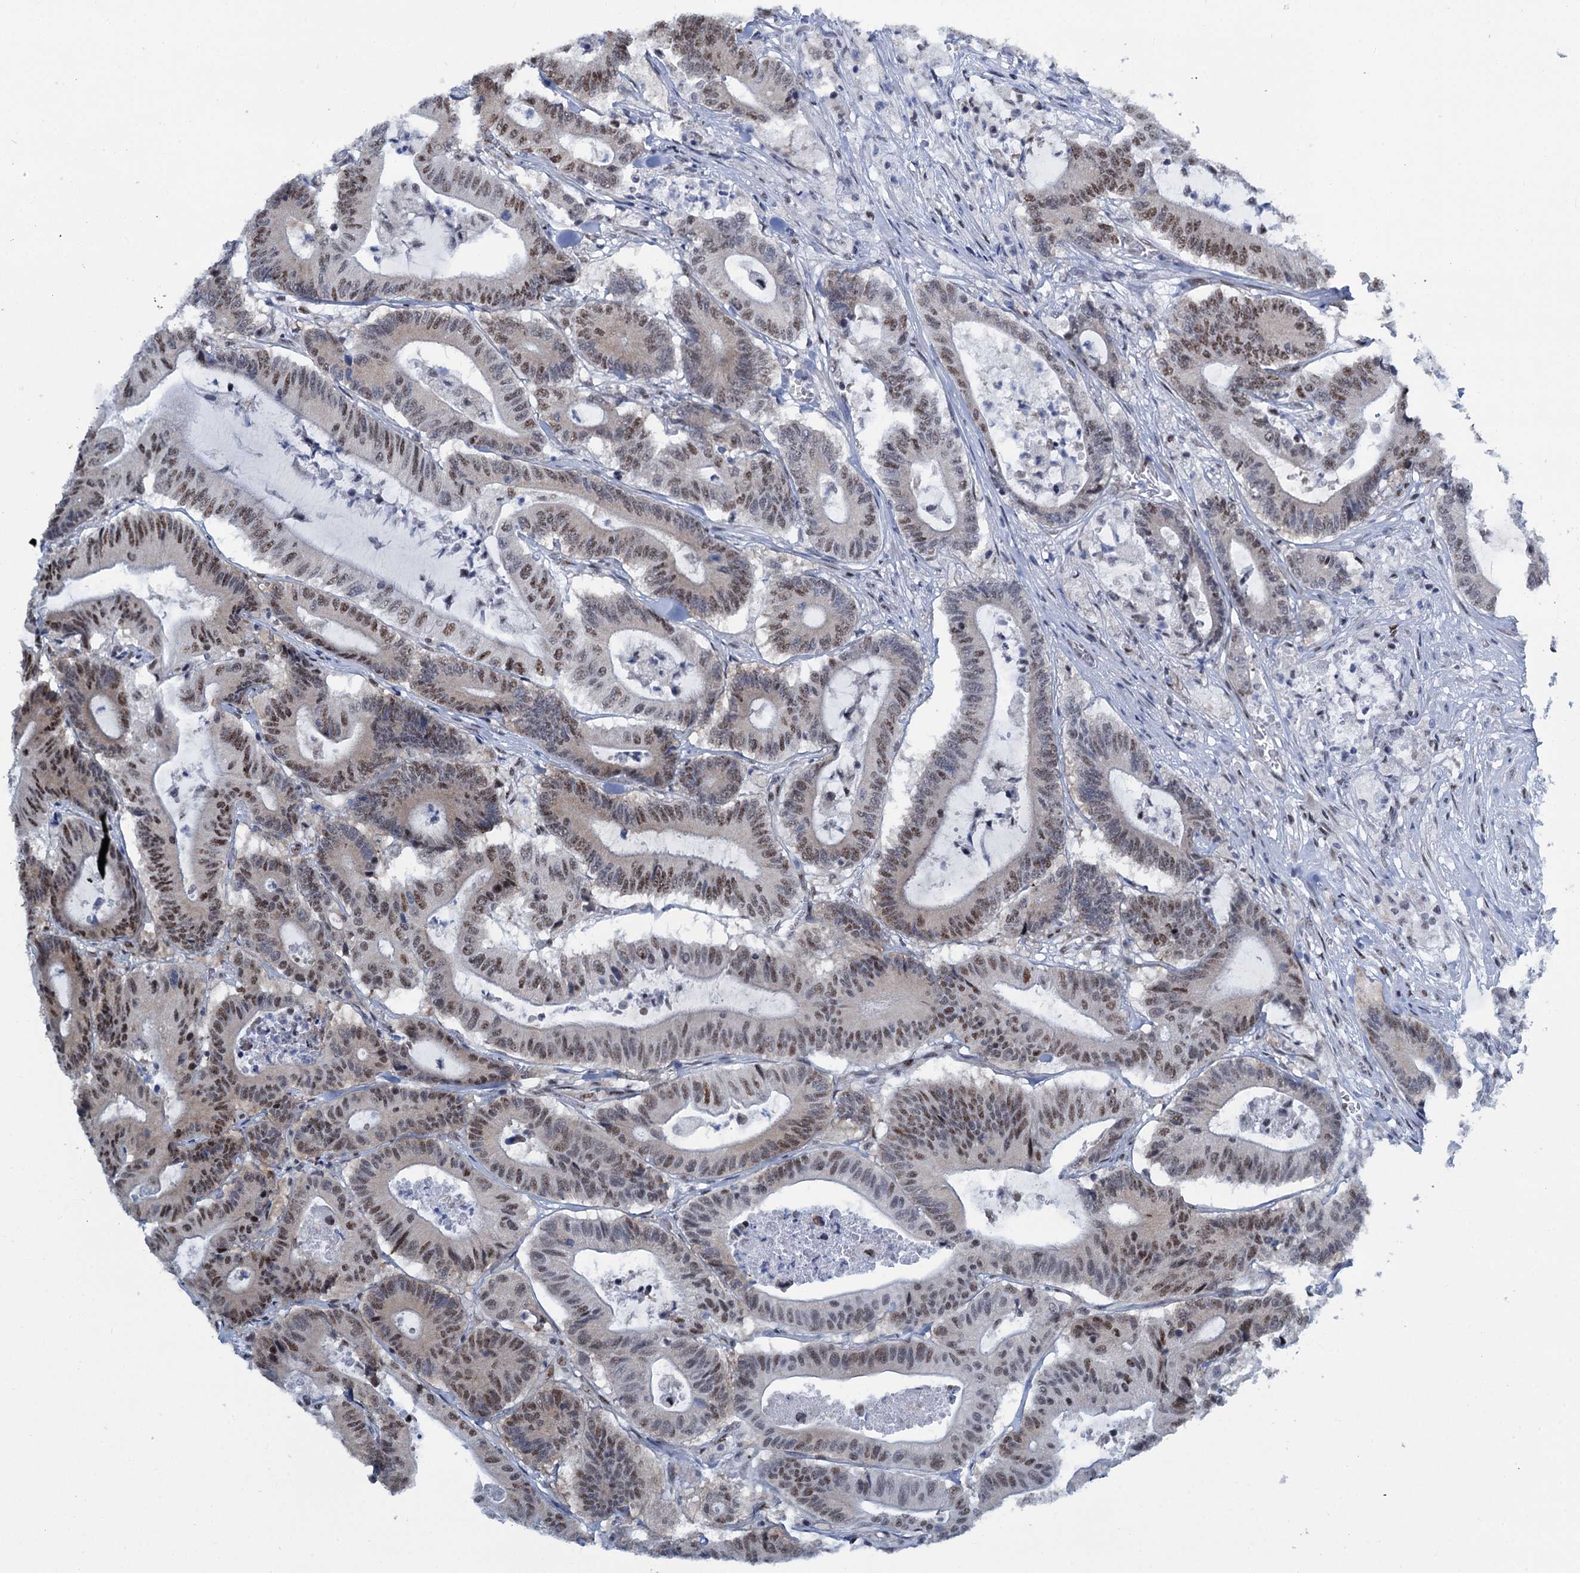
{"staining": {"intensity": "moderate", "quantity": ">75%", "location": "nuclear"}, "tissue": "colorectal cancer", "cell_type": "Tumor cells", "image_type": "cancer", "snomed": [{"axis": "morphology", "description": "Adenocarcinoma, NOS"}, {"axis": "topography", "description": "Colon"}], "caption": "Adenocarcinoma (colorectal) stained for a protein (brown) reveals moderate nuclear positive staining in approximately >75% of tumor cells.", "gene": "SREK1", "patient": {"sex": "female", "age": 84}}